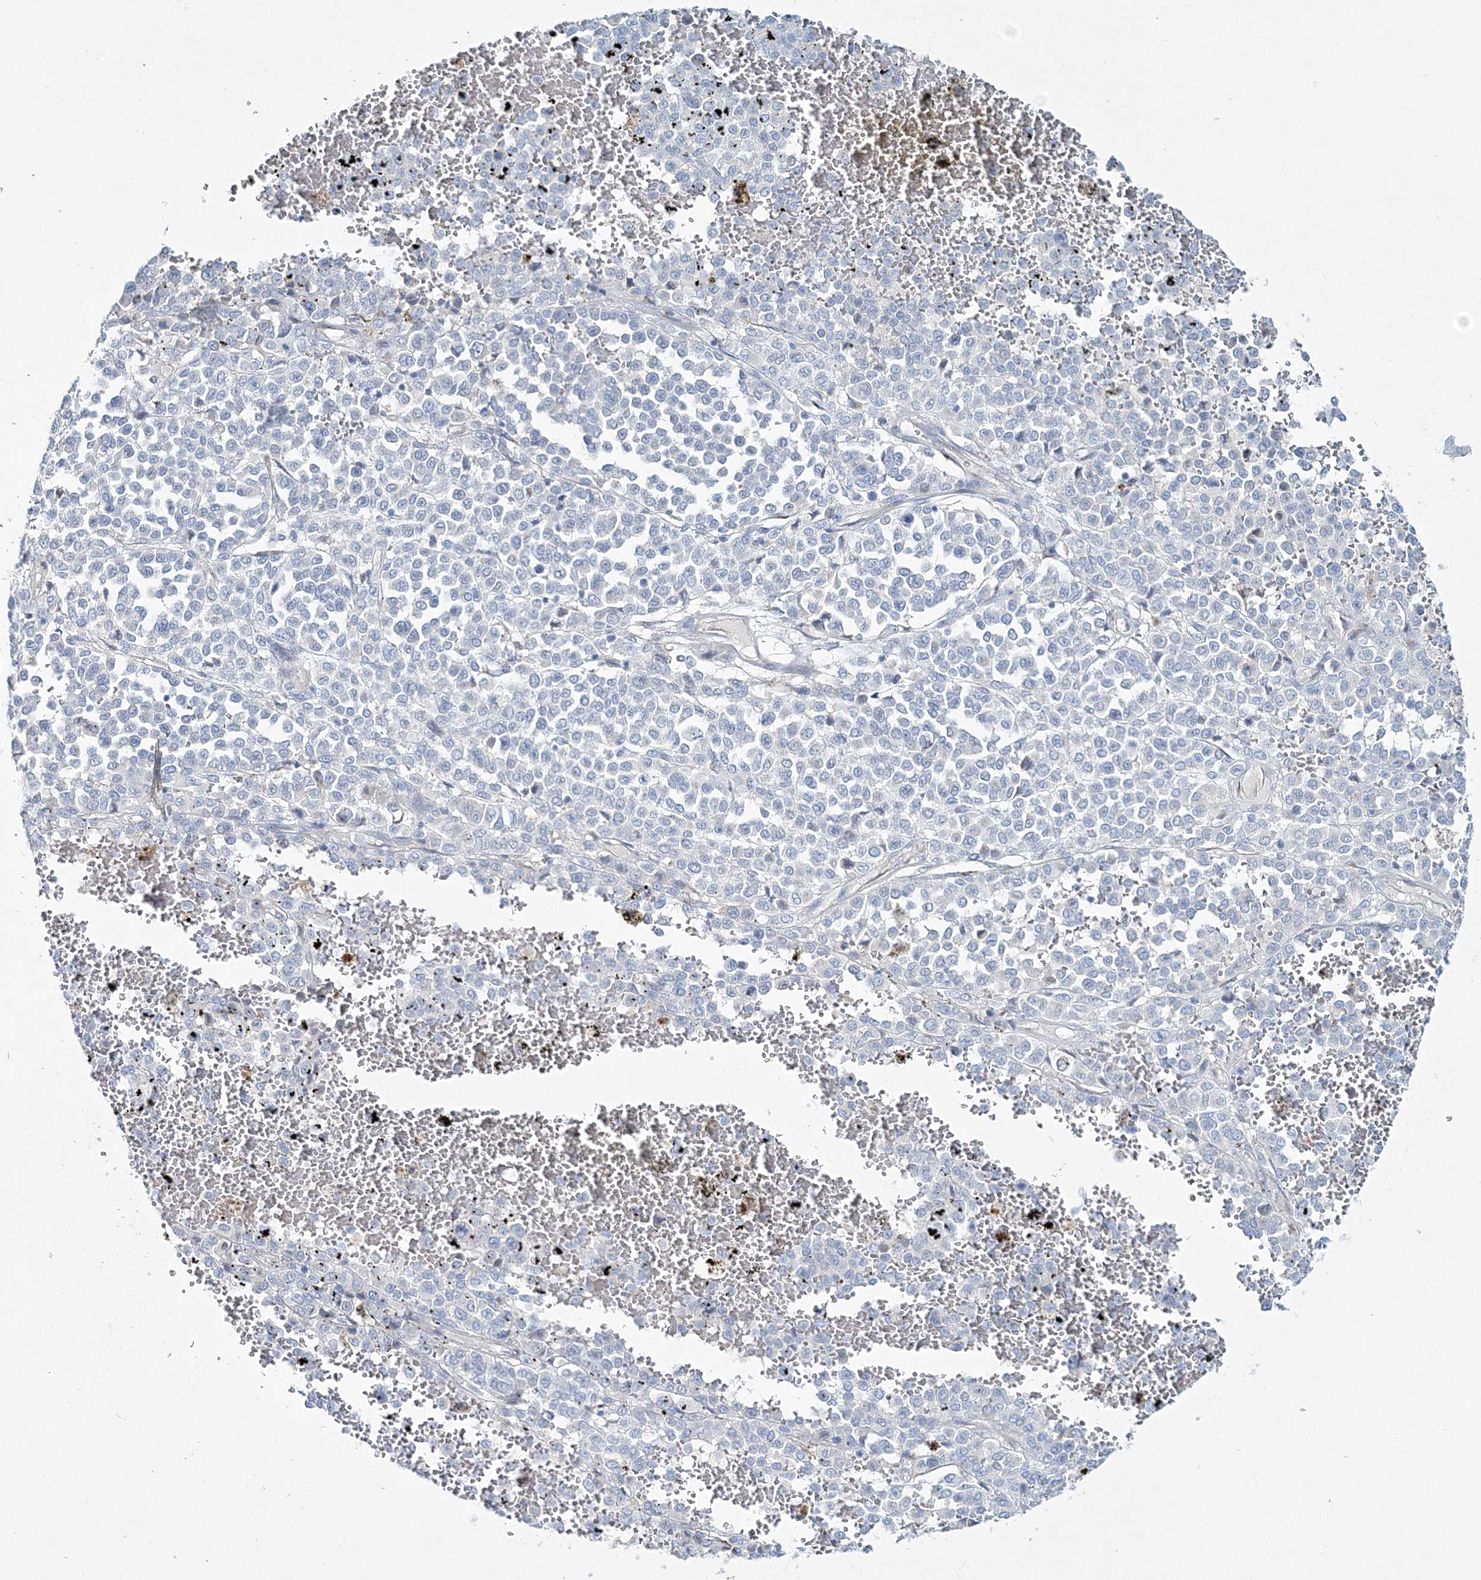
{"staining": {"intensity": "negative", "quantity": "none", "location": "none"}, "tissue": "melanoma", "cell_type": "Tumor cells", "image_type": "cancer", "snomed": [{"axis": "morphology", "description": "Malignant melanoma, Metastatic site"}, {"axis": "topography", "description": "Pancreas"}], "caption": "Melanoma was stained to show a protein in brown. There is no significant expression in tumor cells.", "gene": "ADGRL1", "patient": {"sex": "female", "age": 30}}